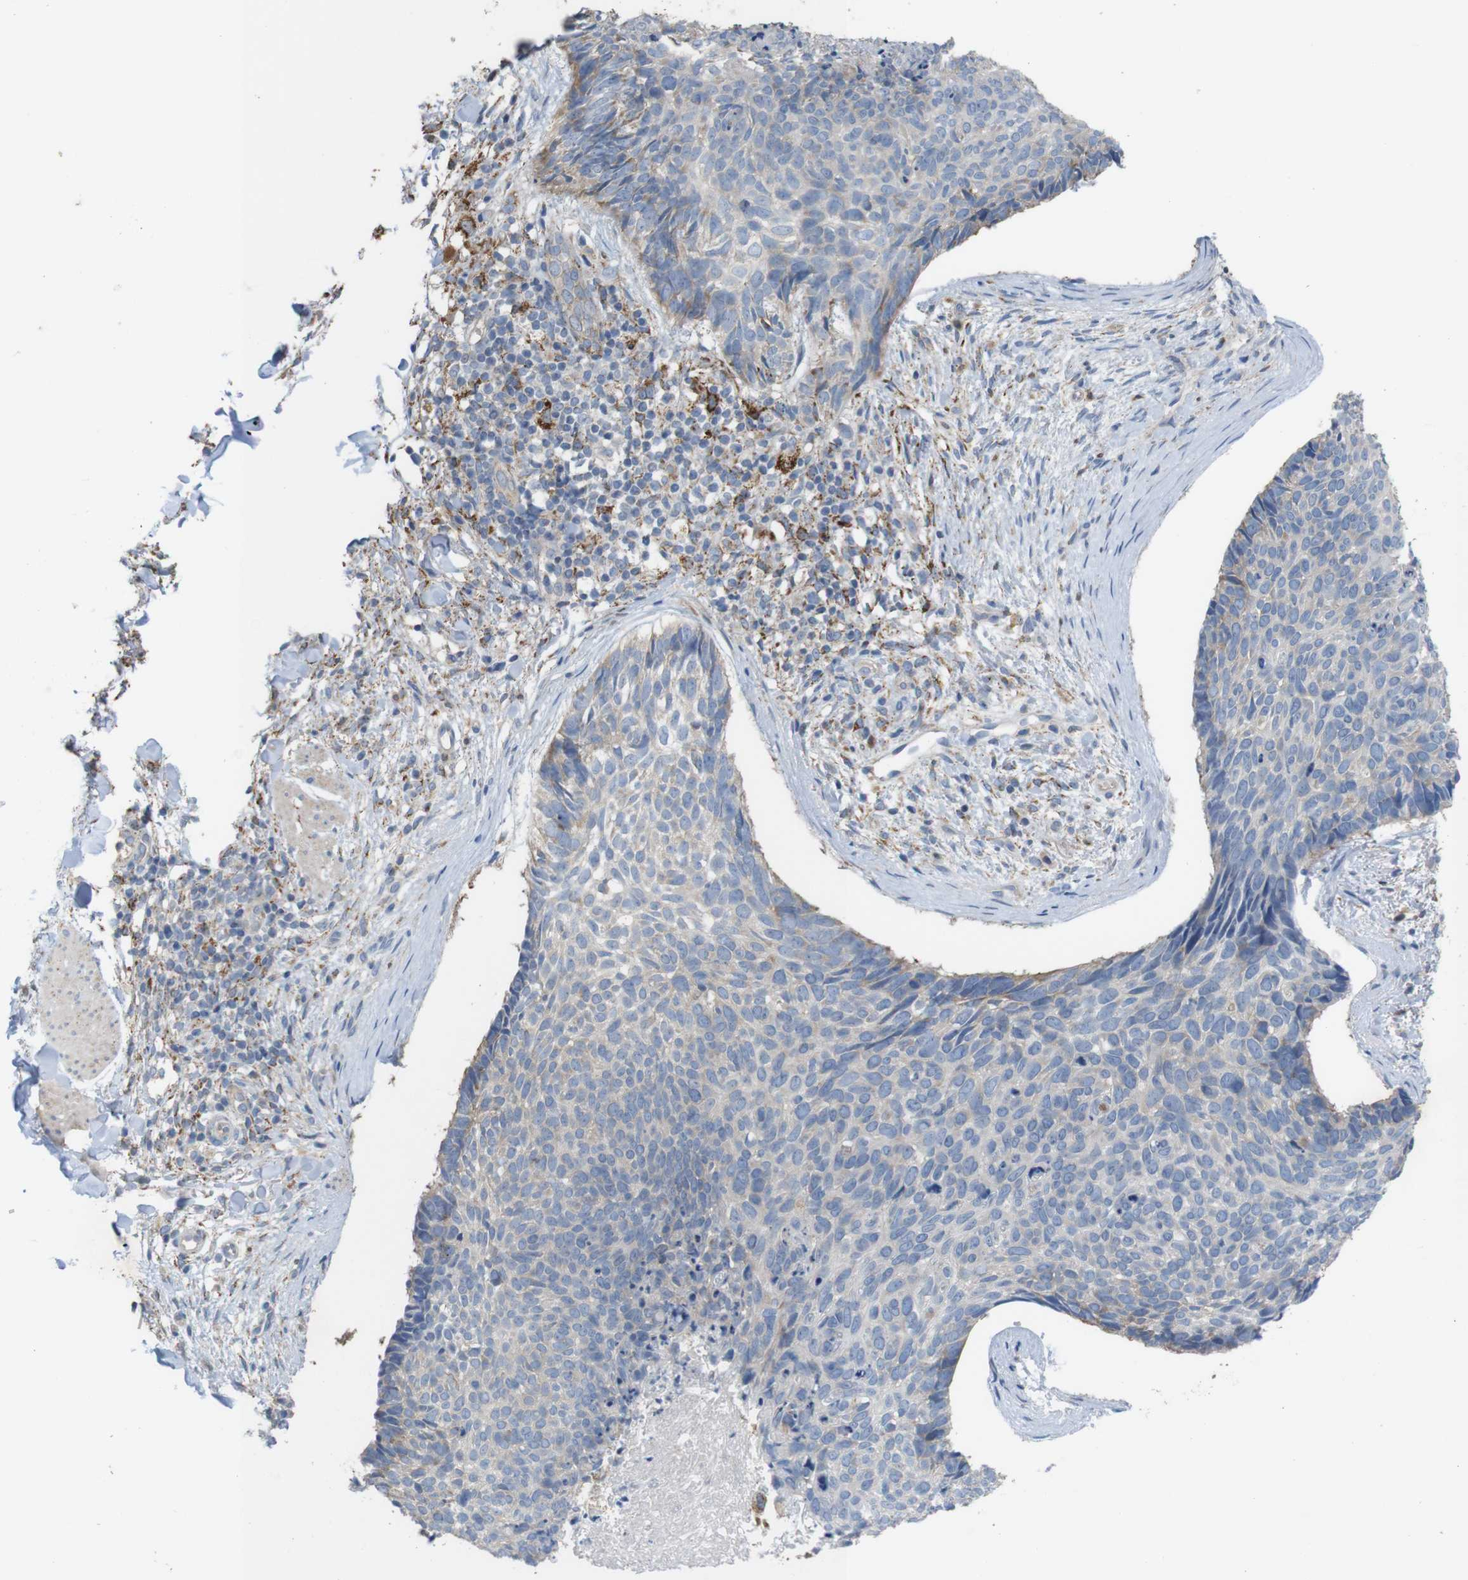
{"staining": {"intensity": "weak", "quantity": "<25%", "location": "cytoplasmic/membranous"}, "tissue": "skin cancer", "cell_type": "Tumor cells", "image_type": "cancer", "snomed": [{"axis": "morphology", "description": "Normal tissue, NOS"}, {"axis": "morphology", "description": "Basal cell carcinoma"}, {"axis": "topography", "description": "Skin"}], "caption": "The micrograph demonstrates no significant expression in tumor cells of skin cancer (basal cell carcinoma).", "gene": "PTPRR", "patient": {"sex": "female", "age": 56}}